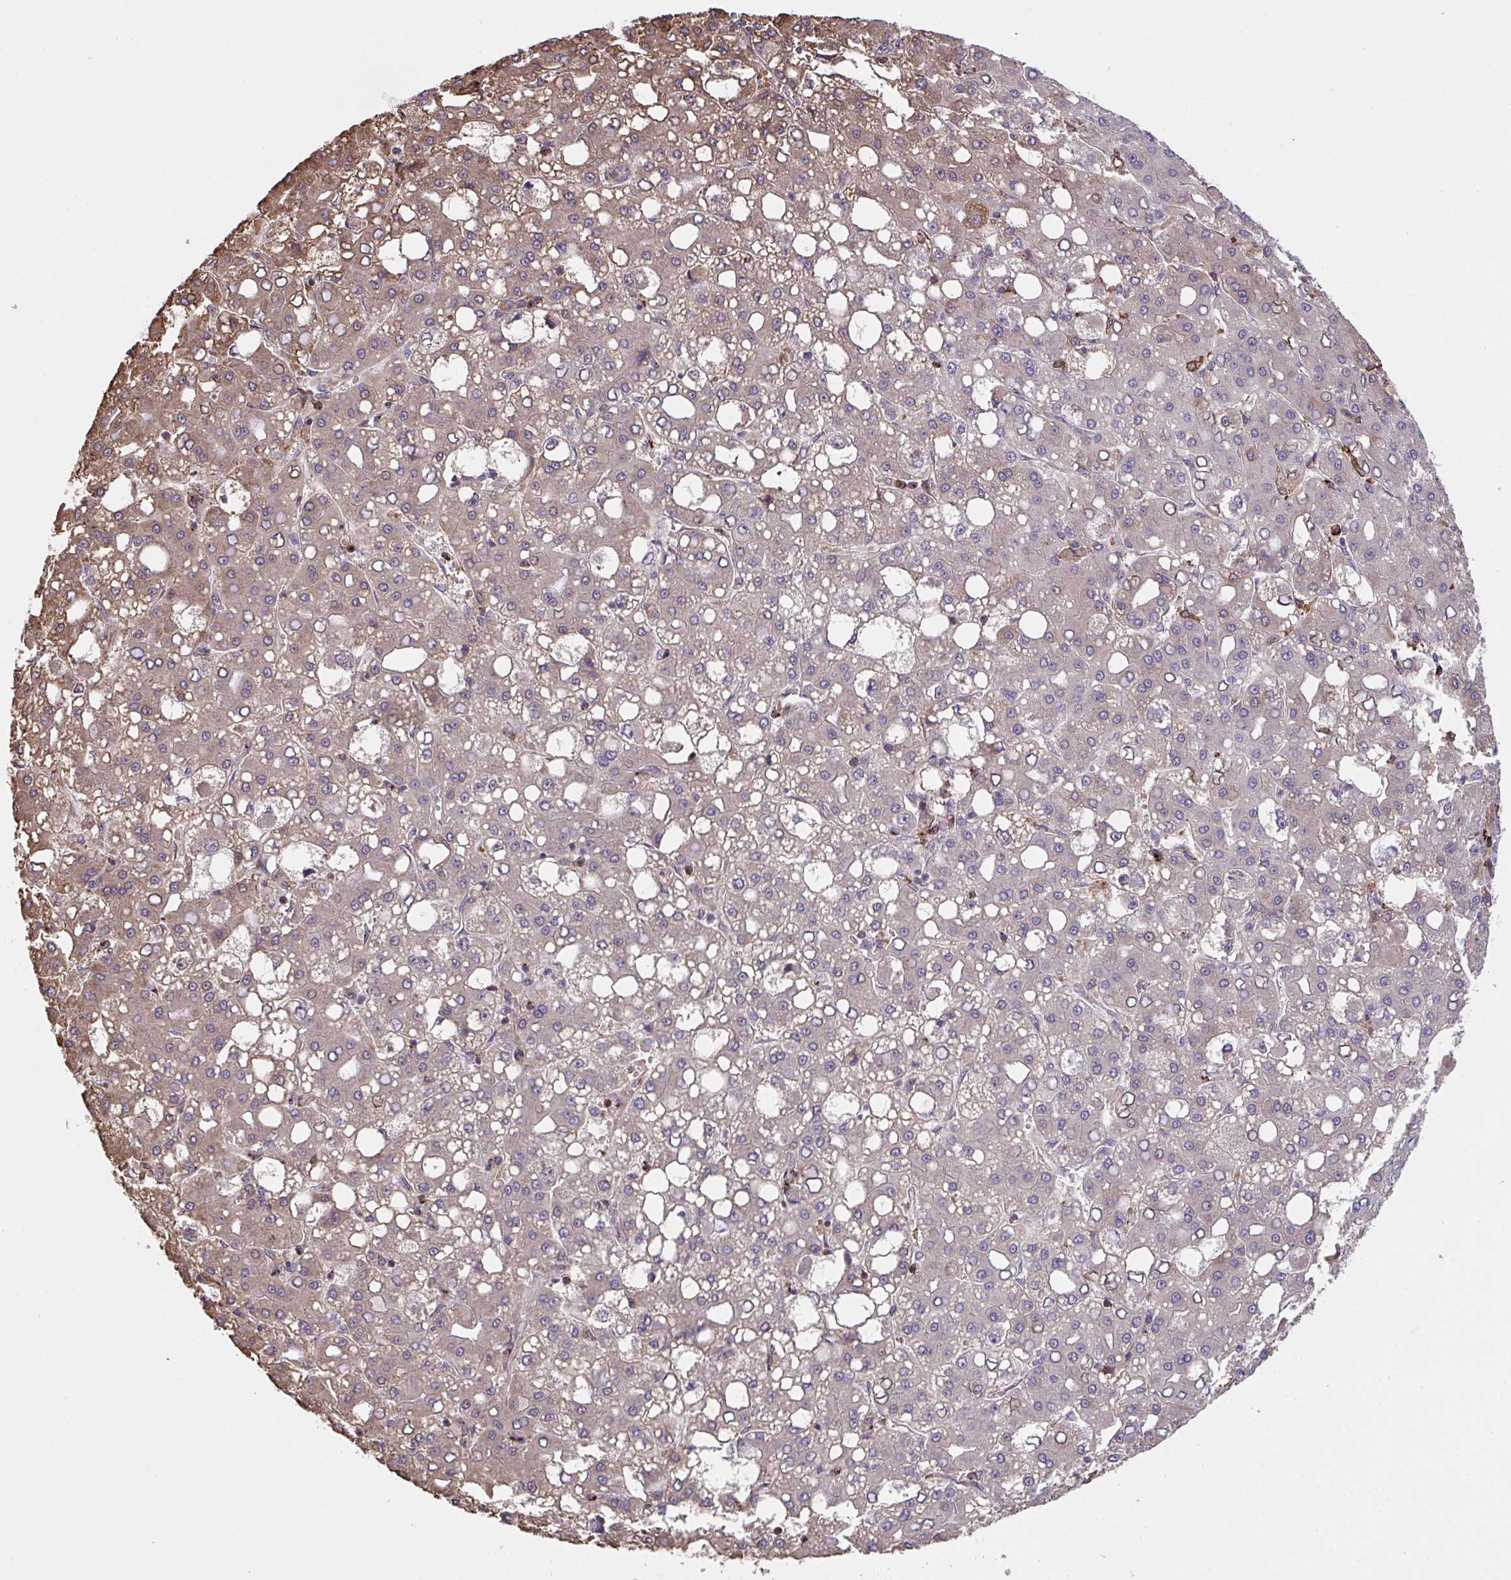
{"staining": {"intensity": "moderate", "quantity": "<25%", "location": "cytoplasmic/membranous"}, "tissue": "liver cancer", "cell_type": "Tumor cells", "image_type": "cancer", "snomed": [{"axis": "morphology", "description": "Carcinoma, Hepatocellular, NOS"}, {"axis": "topography", "description": "Liver"}], "caption": "Moderate cytoplasmic/membranous positivity is appreciated in about <25% of tumor cells in liver hepatocellular carcinoma.", "gene": "PPIH", "patient": {"sex": "male", "age": 65}}